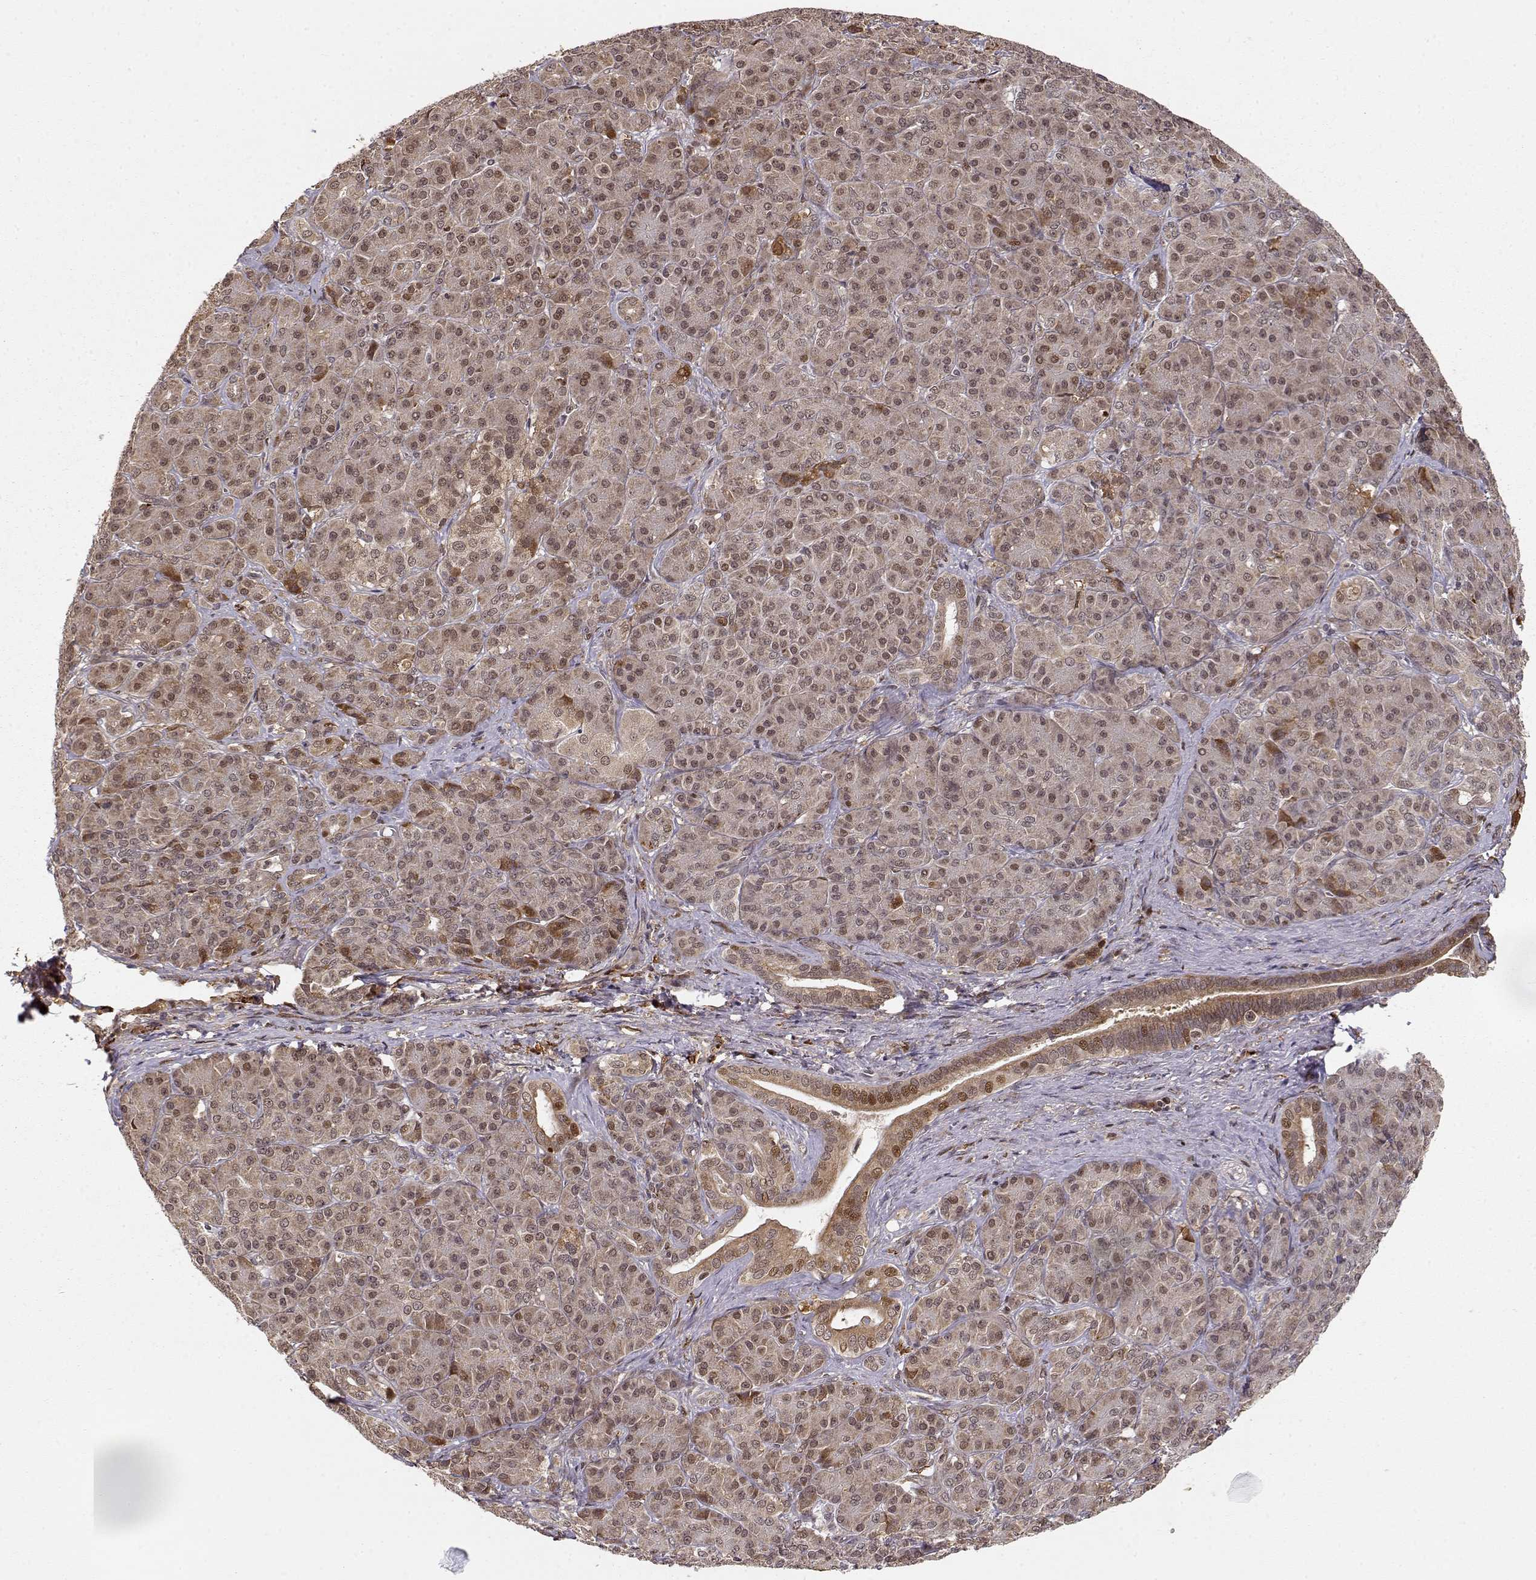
{"staining": {"intensity": "weak", "quantity": ">75%", "location": "cytoplasmic/membranous,nuclear"}, "tissue": "pancreatic cancer", "cell_type": "Tumor cells", "image_type": "cancer", "snomed": [{"axis": "morphology", "description": "Normal tissue, NOS"}, {"axis": "morphology", "description": "Inflammation, NOS"}, {"axis": "morphology", "description": "Adenocarcinoma, NOS"}, {"axis": "topography", "description": "Pancreas"}], "caption": "There is low levels of weak cytoplasmic/membranous and nuclear expression in tumor cells of pancreatic cancer, as demonstrated by immunohistochemical staining (brown color).", "gene": "MAEA", "patient": {"sex": "male", "age": 57}}